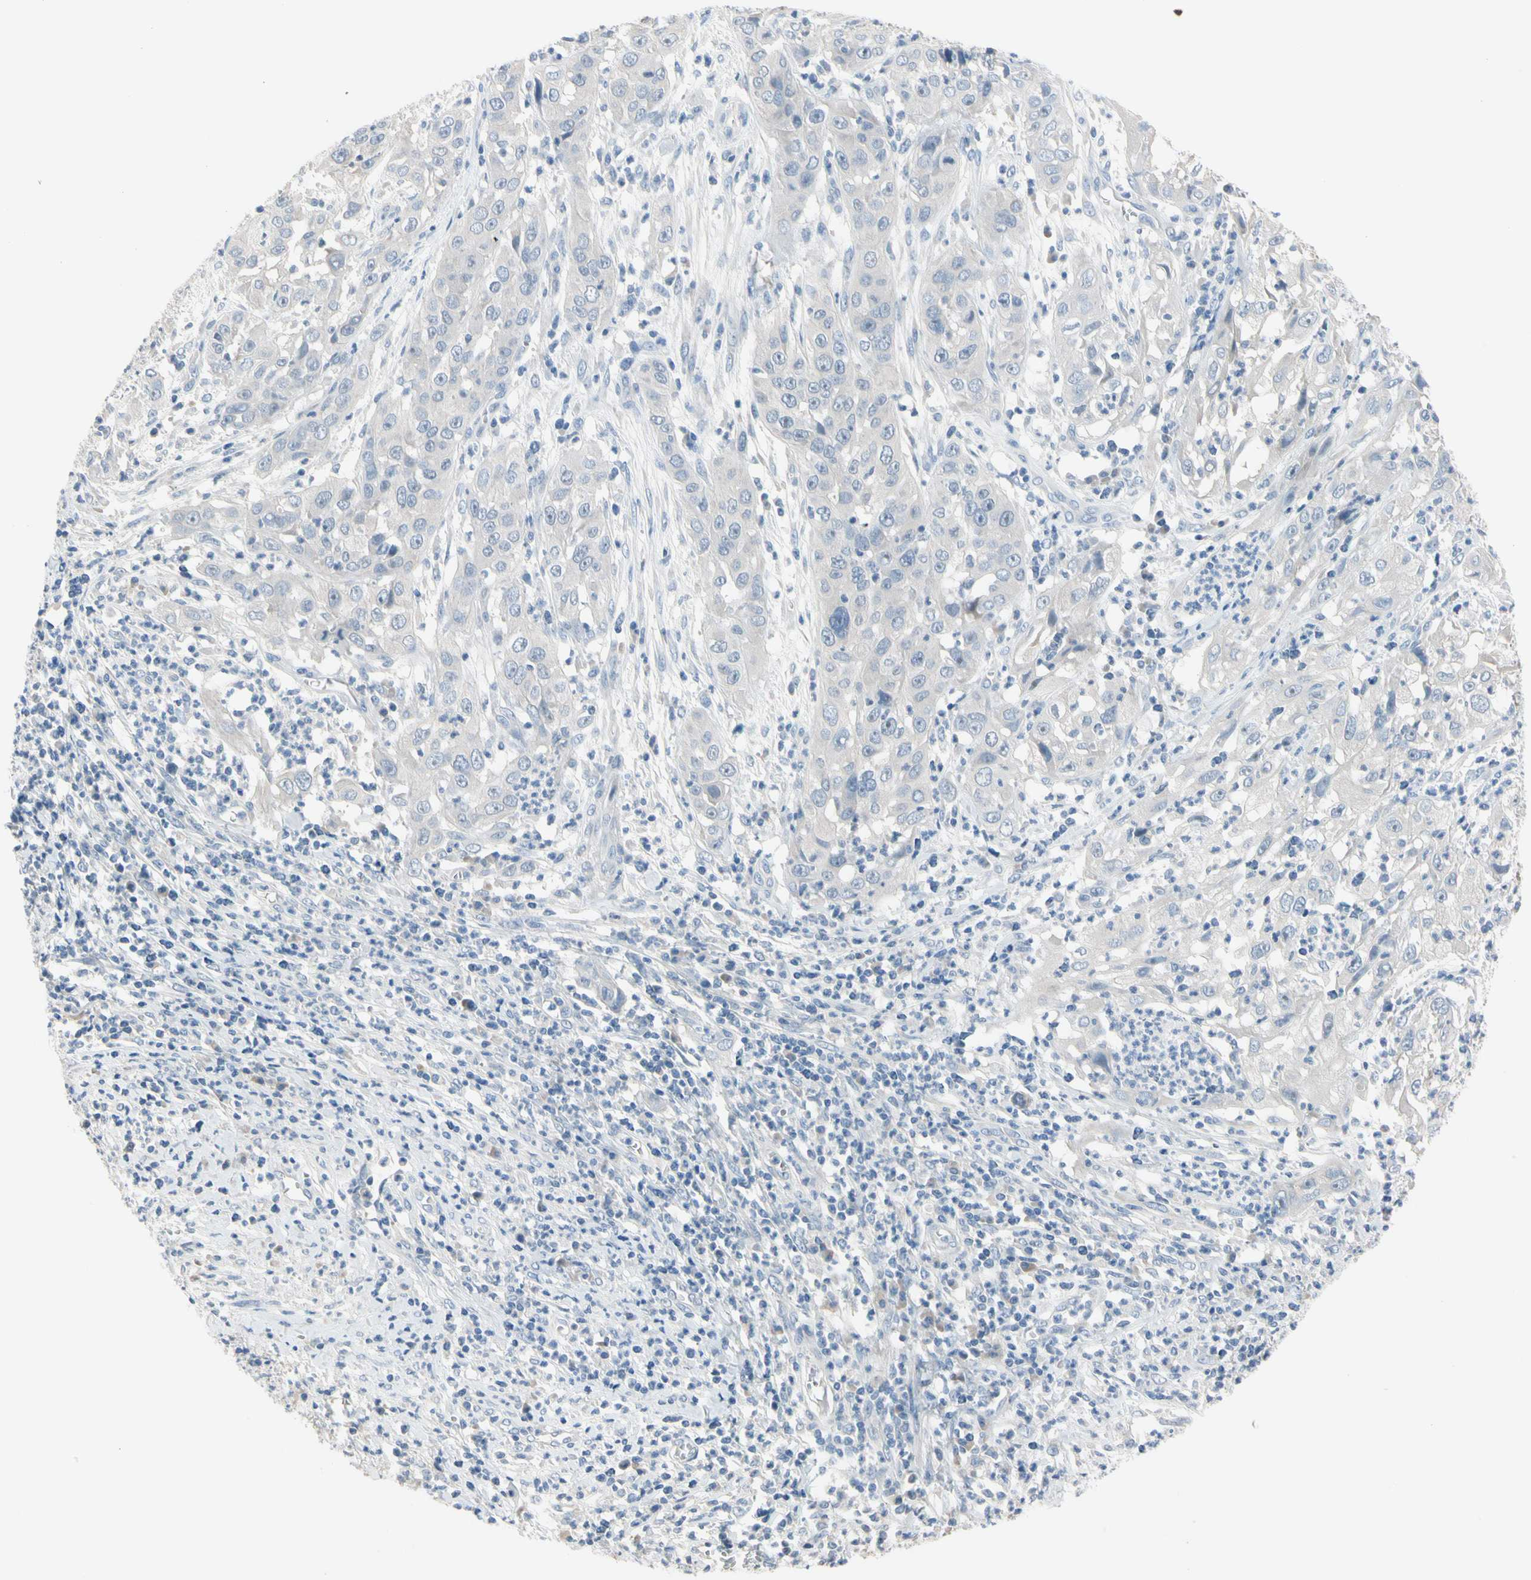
{"staining": {"intensity": "negative", "quantity": "none", "location": "none"}, "tissue": "cervical cancer", "cell_type": "Tumor cells", "image_type": "cancer", "snomed": [{"axis": "morphology", "description": "Squamous cell carcinoma, NOS"}, {"axis": "topography", "description": "Cervix"}], "caption": "Cervical squamous cell carcinoma was stained to show a protein in brown. There is no significant staining in tumor cells.", "gene": "MARK1", "patient": {"sex": "female", "age": 32}}